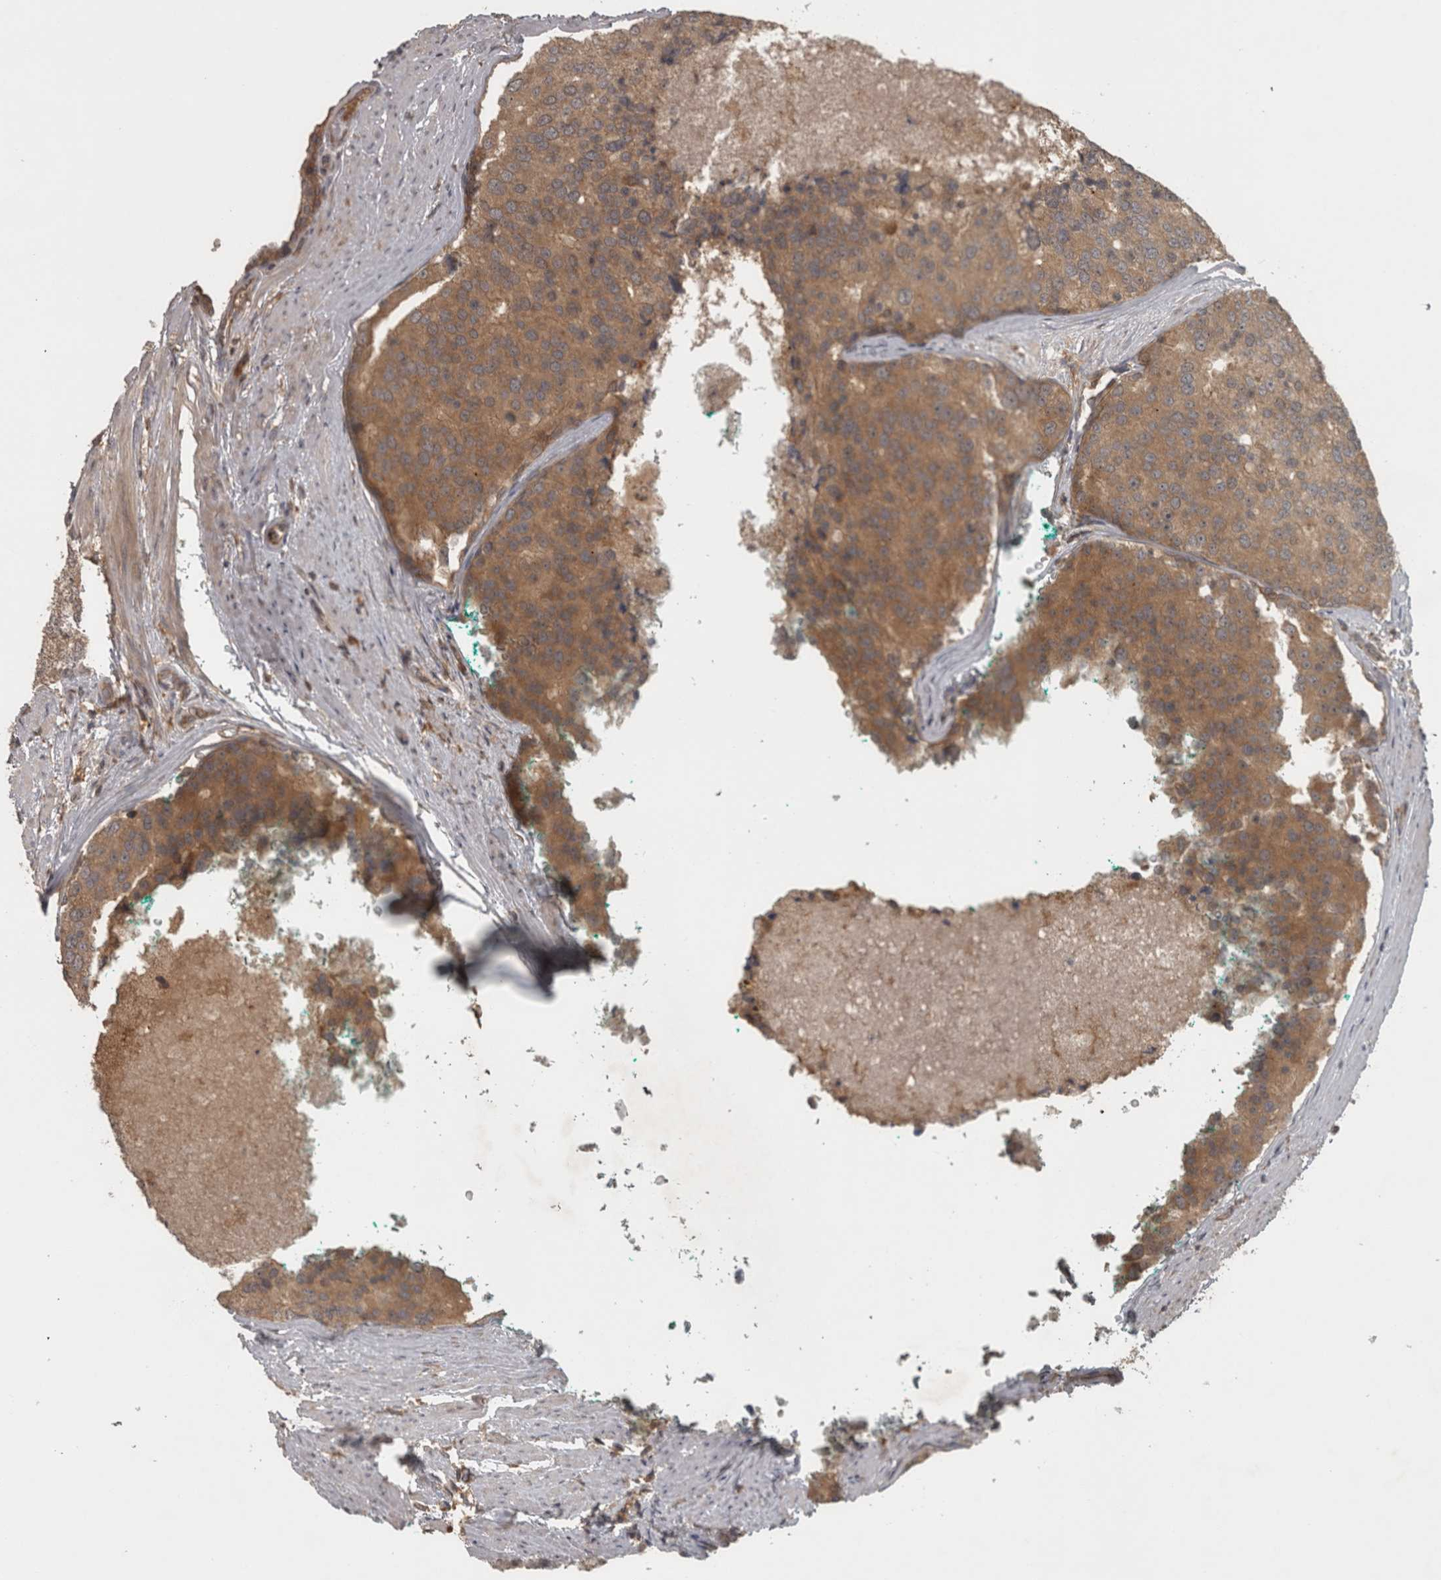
{"staining": {"intensity": "moderate", "quantity": ">75%", "location": "cytoplasmic/membranous"}, "tissue": "prostate cancer", "cell_type": "Tumor cells", "image_type": "cancer", "snomed": [{"axis": "morphology", "description": "Adenocarcinoma, High grade"}, {"axis": "topography", "description": "Prostate"}], "caption": "Immunohistochemistry (IHC) of human adenocarcinoma (high-grade) (prostate) demonstrates medium levels of moderate cytoplasmic/membranous expression in about >75% of tumor cells.", "gene": "MICU3", "patient": {"sex": "male", "age": 50}}